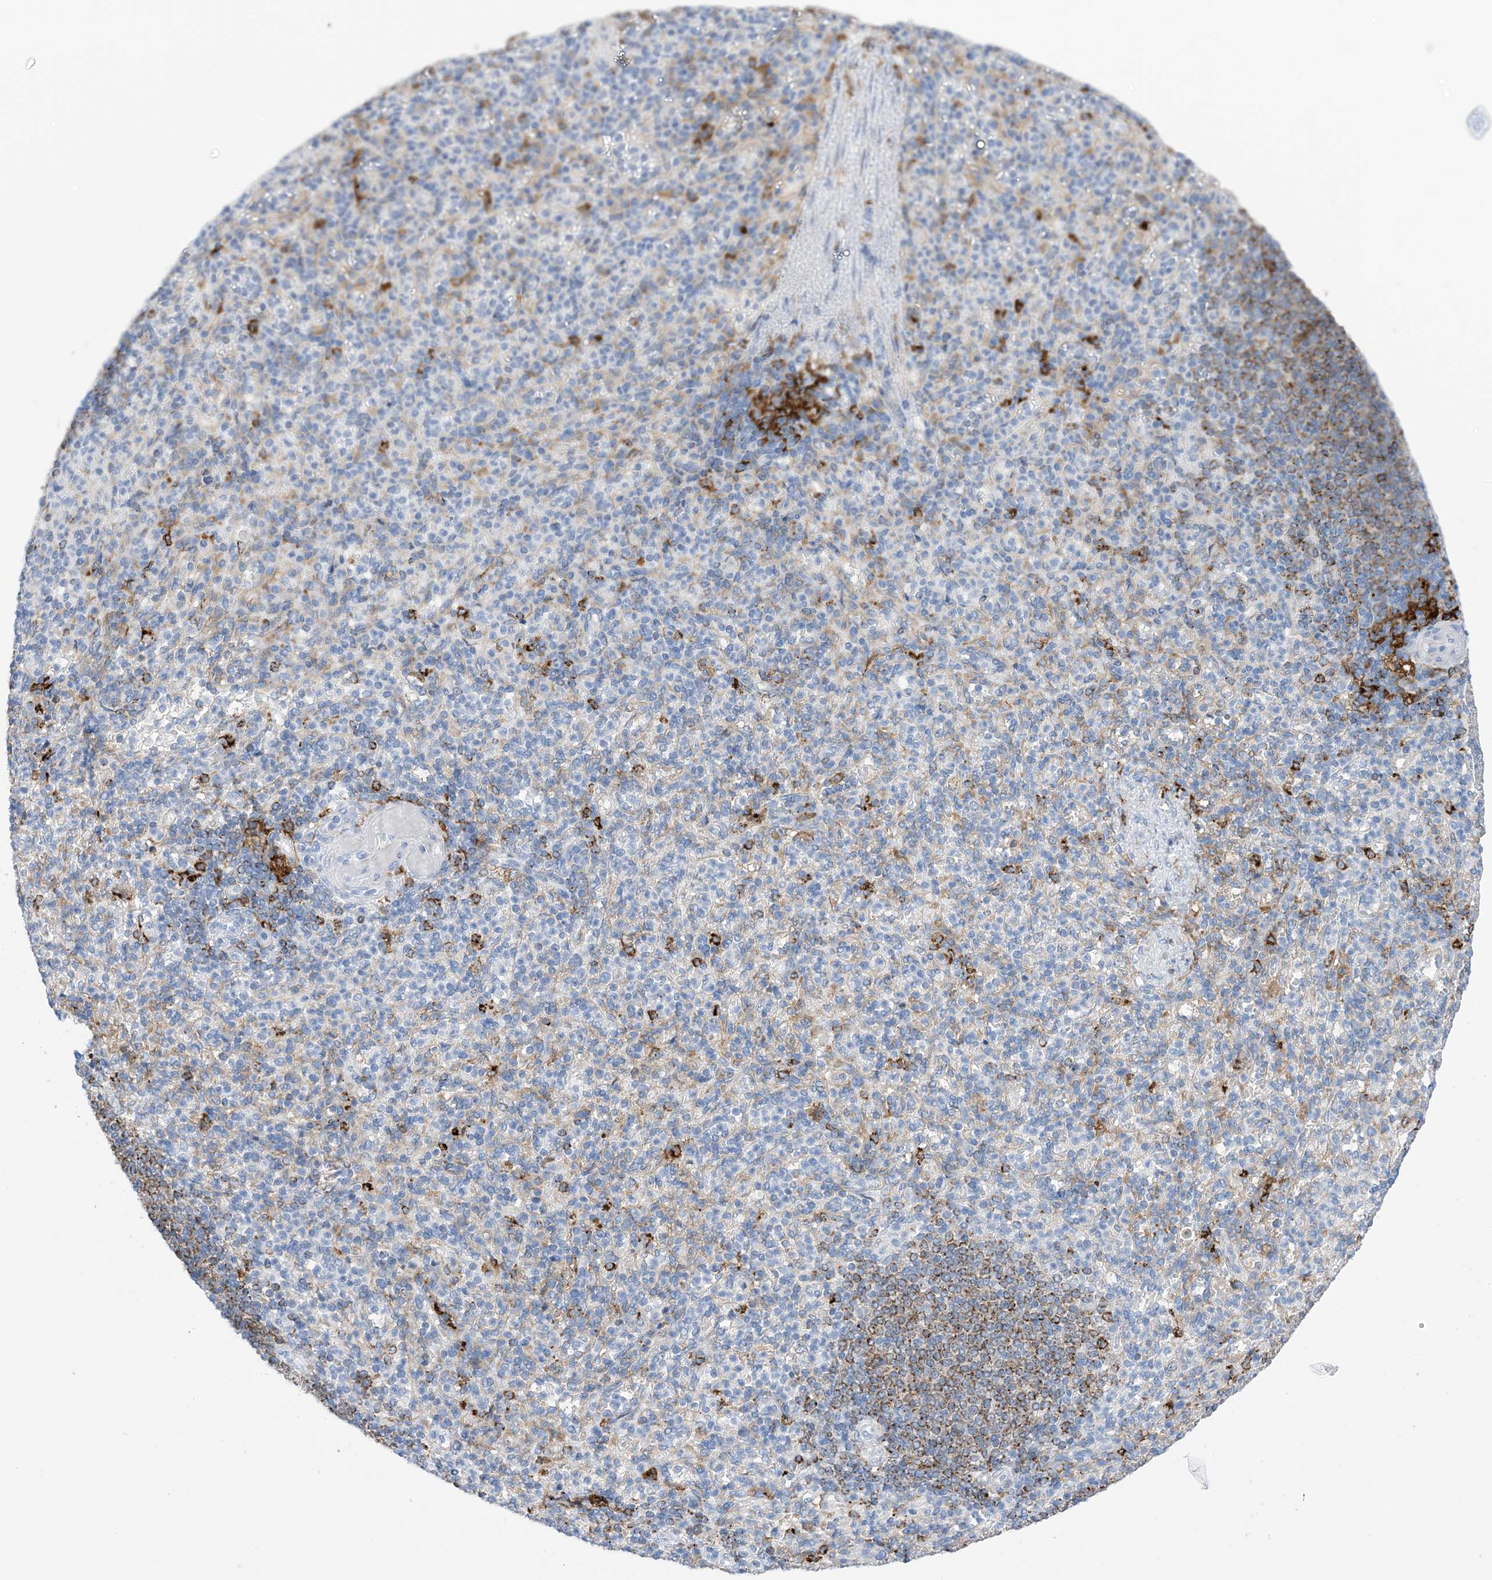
{"staining": {"intensity": "strong", "quantity": "<25%", "location": "cytoplasmic/membranous"}, "tissue": "spleen", "cell_type": "Cells in red pulp", "image_type": "normal", "snomed": [{"axis": "morphology", "description": "Normal tissue, NOS"}, {"axis": "topography", "description": "Spleen"}], "caption": "The image reveals immunohistochemical staining of benign spleen. There is strong cytoplasmic/membranous positivity is appreciated in about <25% of cells in red pulp. (DAB IHC with brightfield microscopy, high magnification).", "gene": "DPH3", "patient": {"sex": "female", "age": 74}}